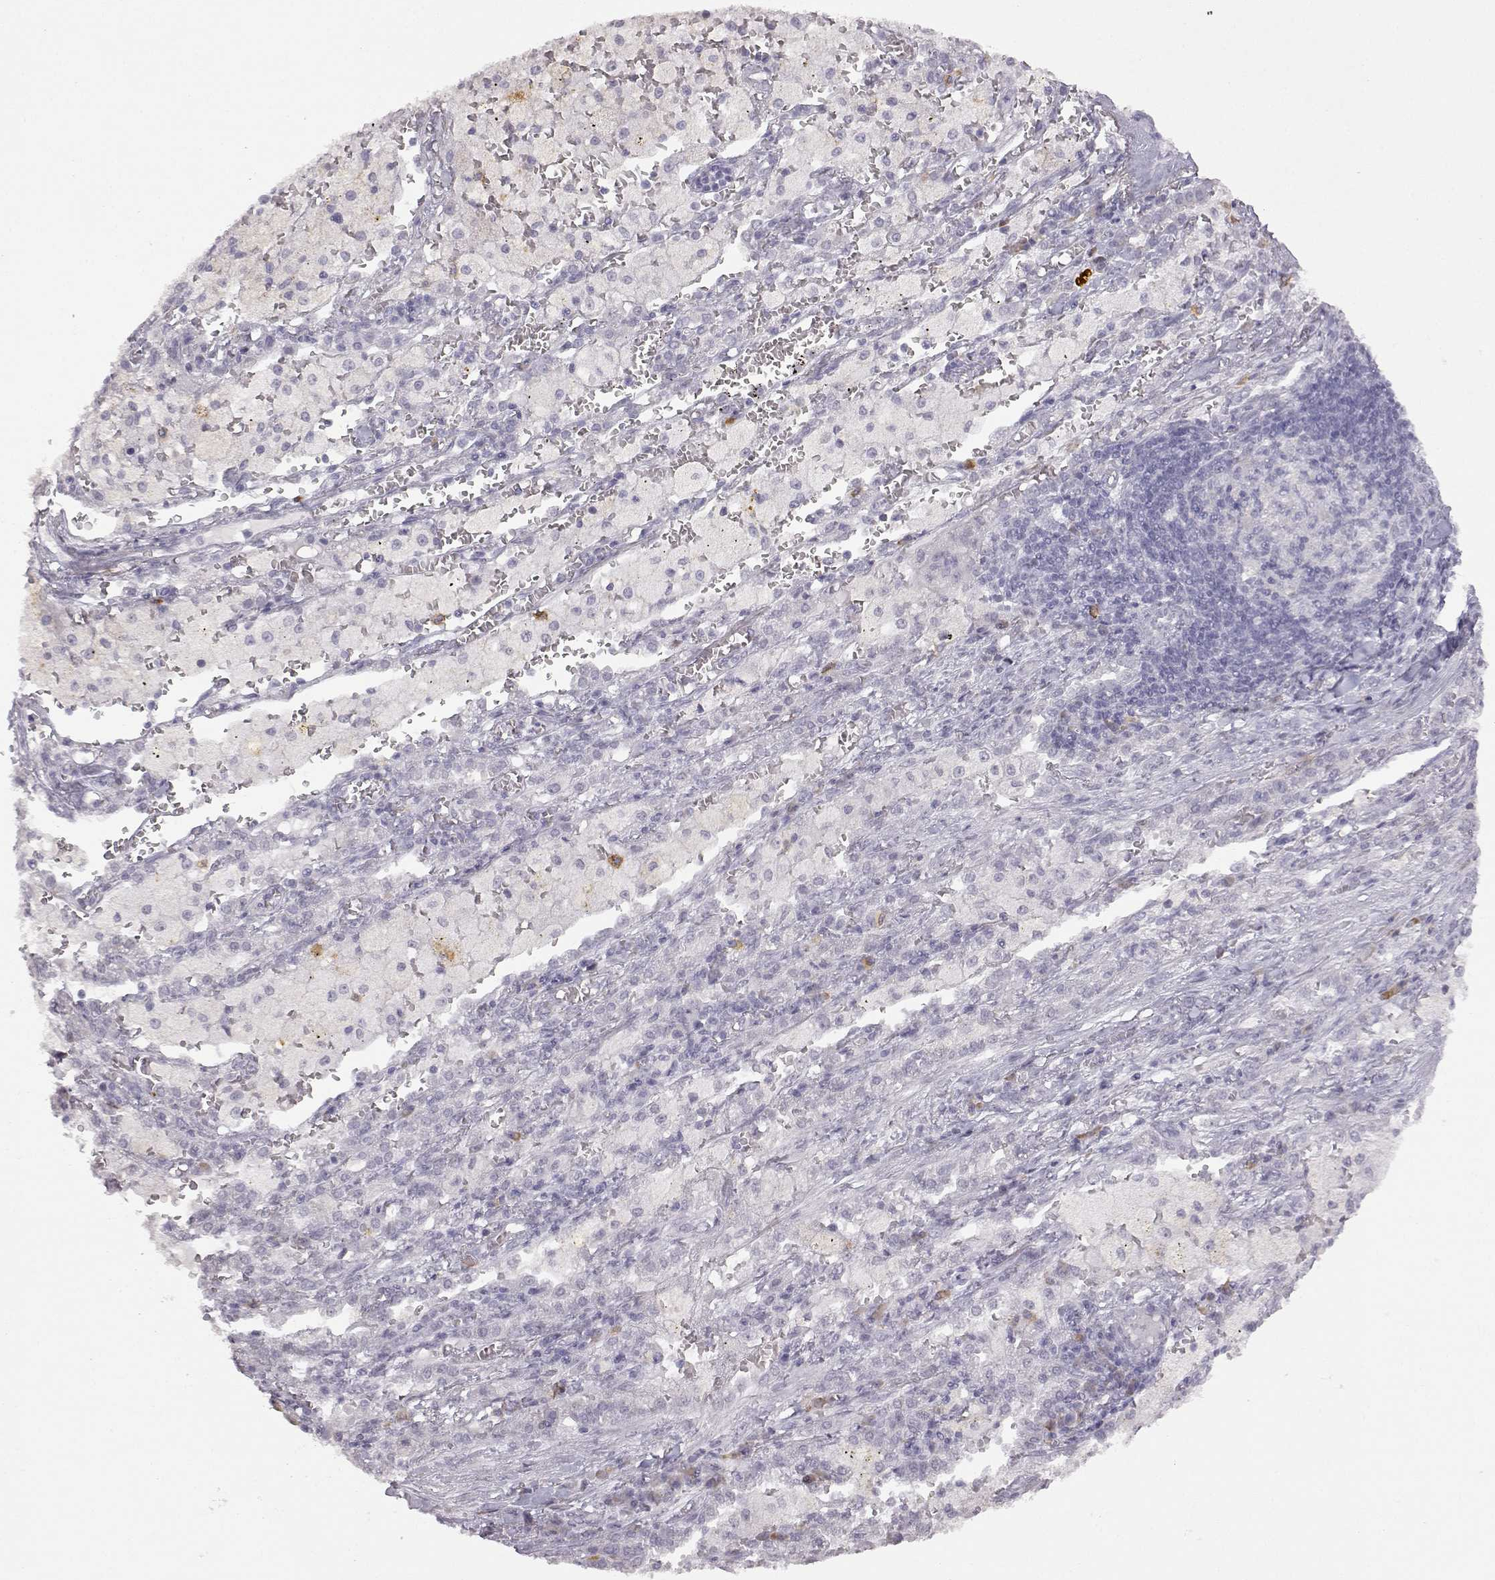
{"staining": {"intensity": "negative", "quantity": "none", "location": "none"}, "tissue": "lung cancer", "cell_type": "Tumor cells", "image_type": "cancer", "snomed": [{"axis": "morphology", "description": "Adenocarcinoma, NOS"}, {"axis": "topography", "description": "Lung"}], "caption": "This is a photomicrograph of immunohistochemistry staining of adenocarcinoma (lung), which shows no expression in tumor cells.", "gene": "VGF", "patient": {"sex": "male", "age": 57}}